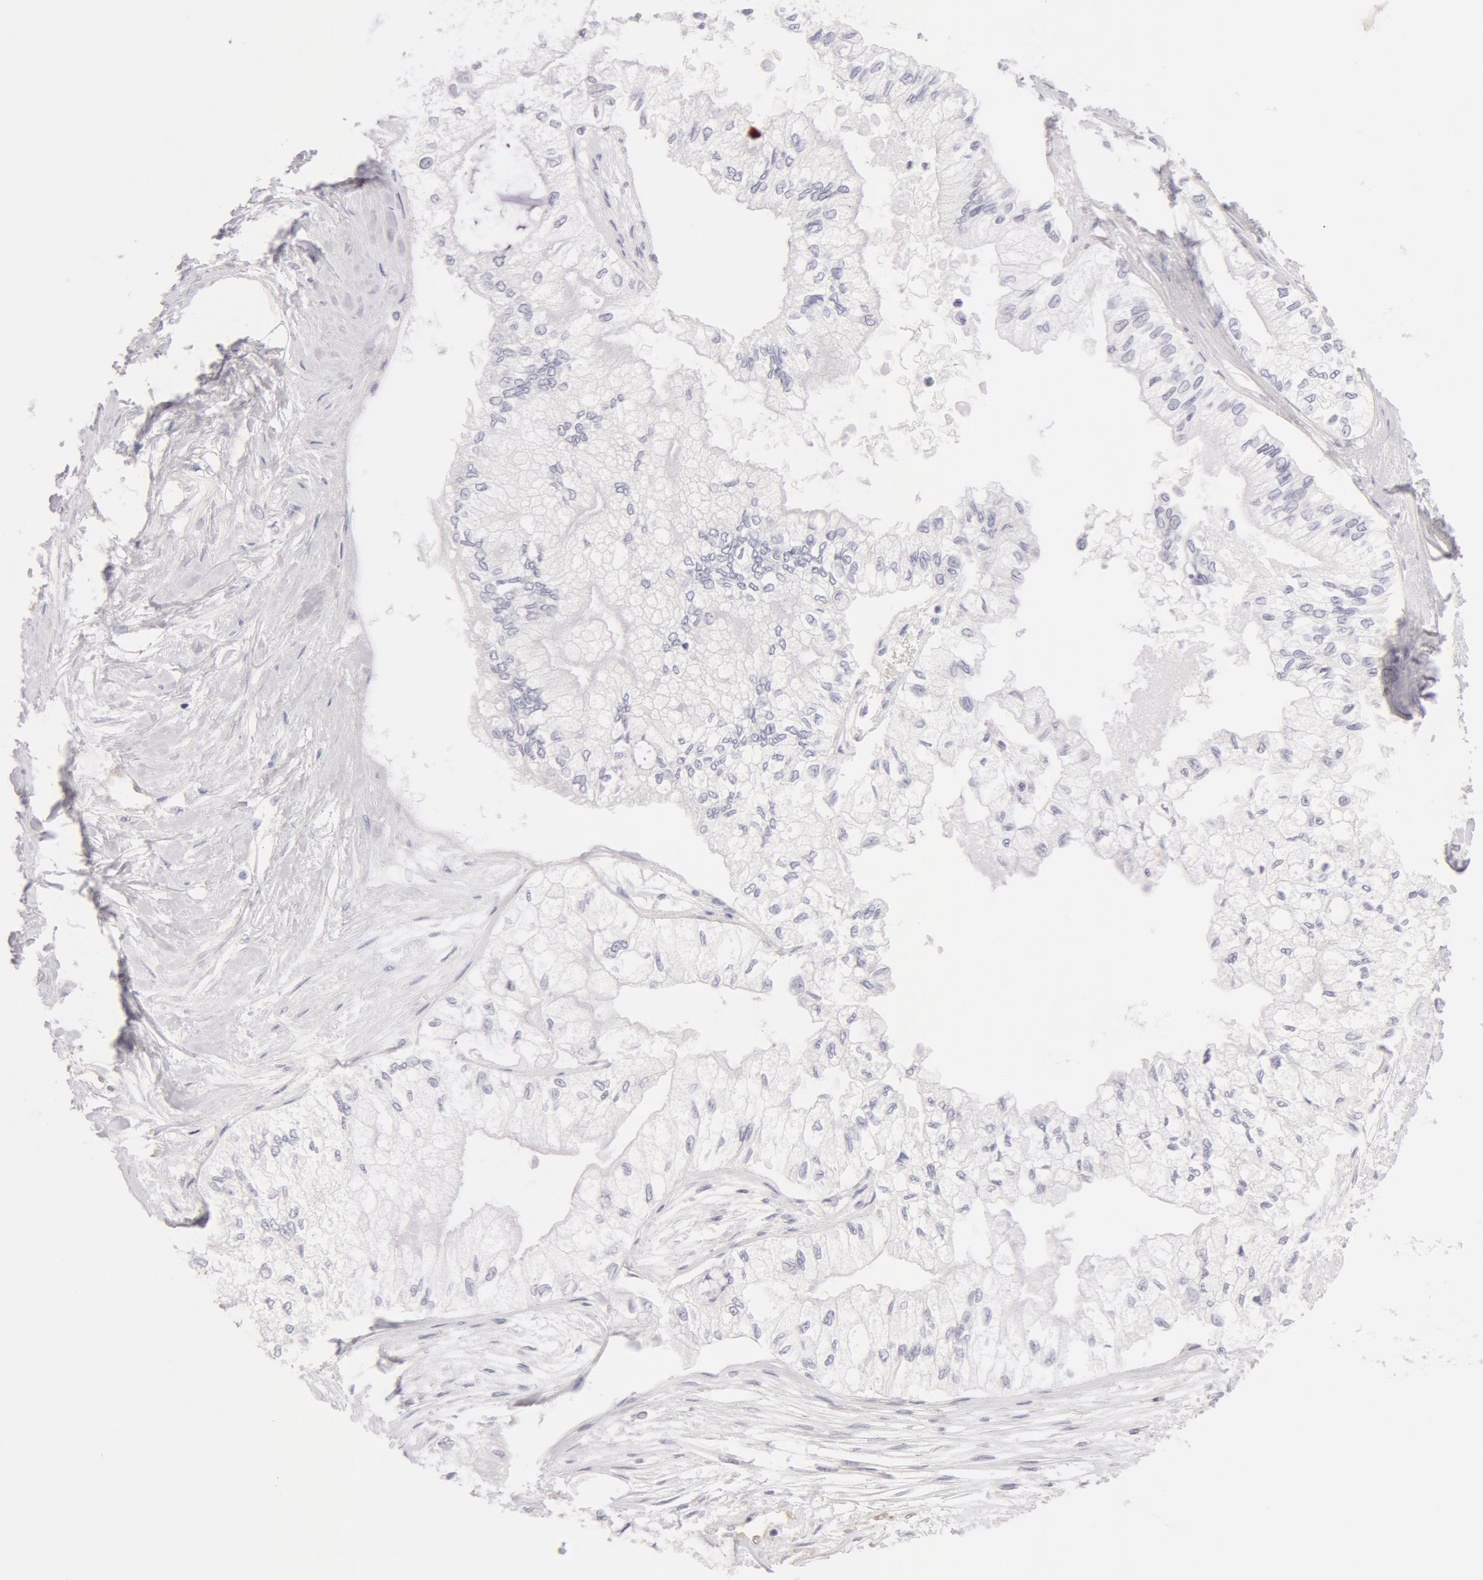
{"staining": {"intensity": "negative", "quantity": "none", "location": "none"}, "tissue": "pancreatic cancer", "cell_type": "Tumor cells", "image_type": "cancer", "snomed": [{"axis": "morphology", "description": "Adenocarcinoma, NOS"}, {"axis": "topography", "description": "Pancreas"}], "caption": "High magnification brightfield microscopy of pancreatic adenocarcinoma stained with DAB (3,3'-diaminobenzidine) (brown) and counterstained with hematoxylin (blue): tumor cells show no significant staining.", "gene": "DDX3Y", "patient": {"sex": "male", "age": 79}}